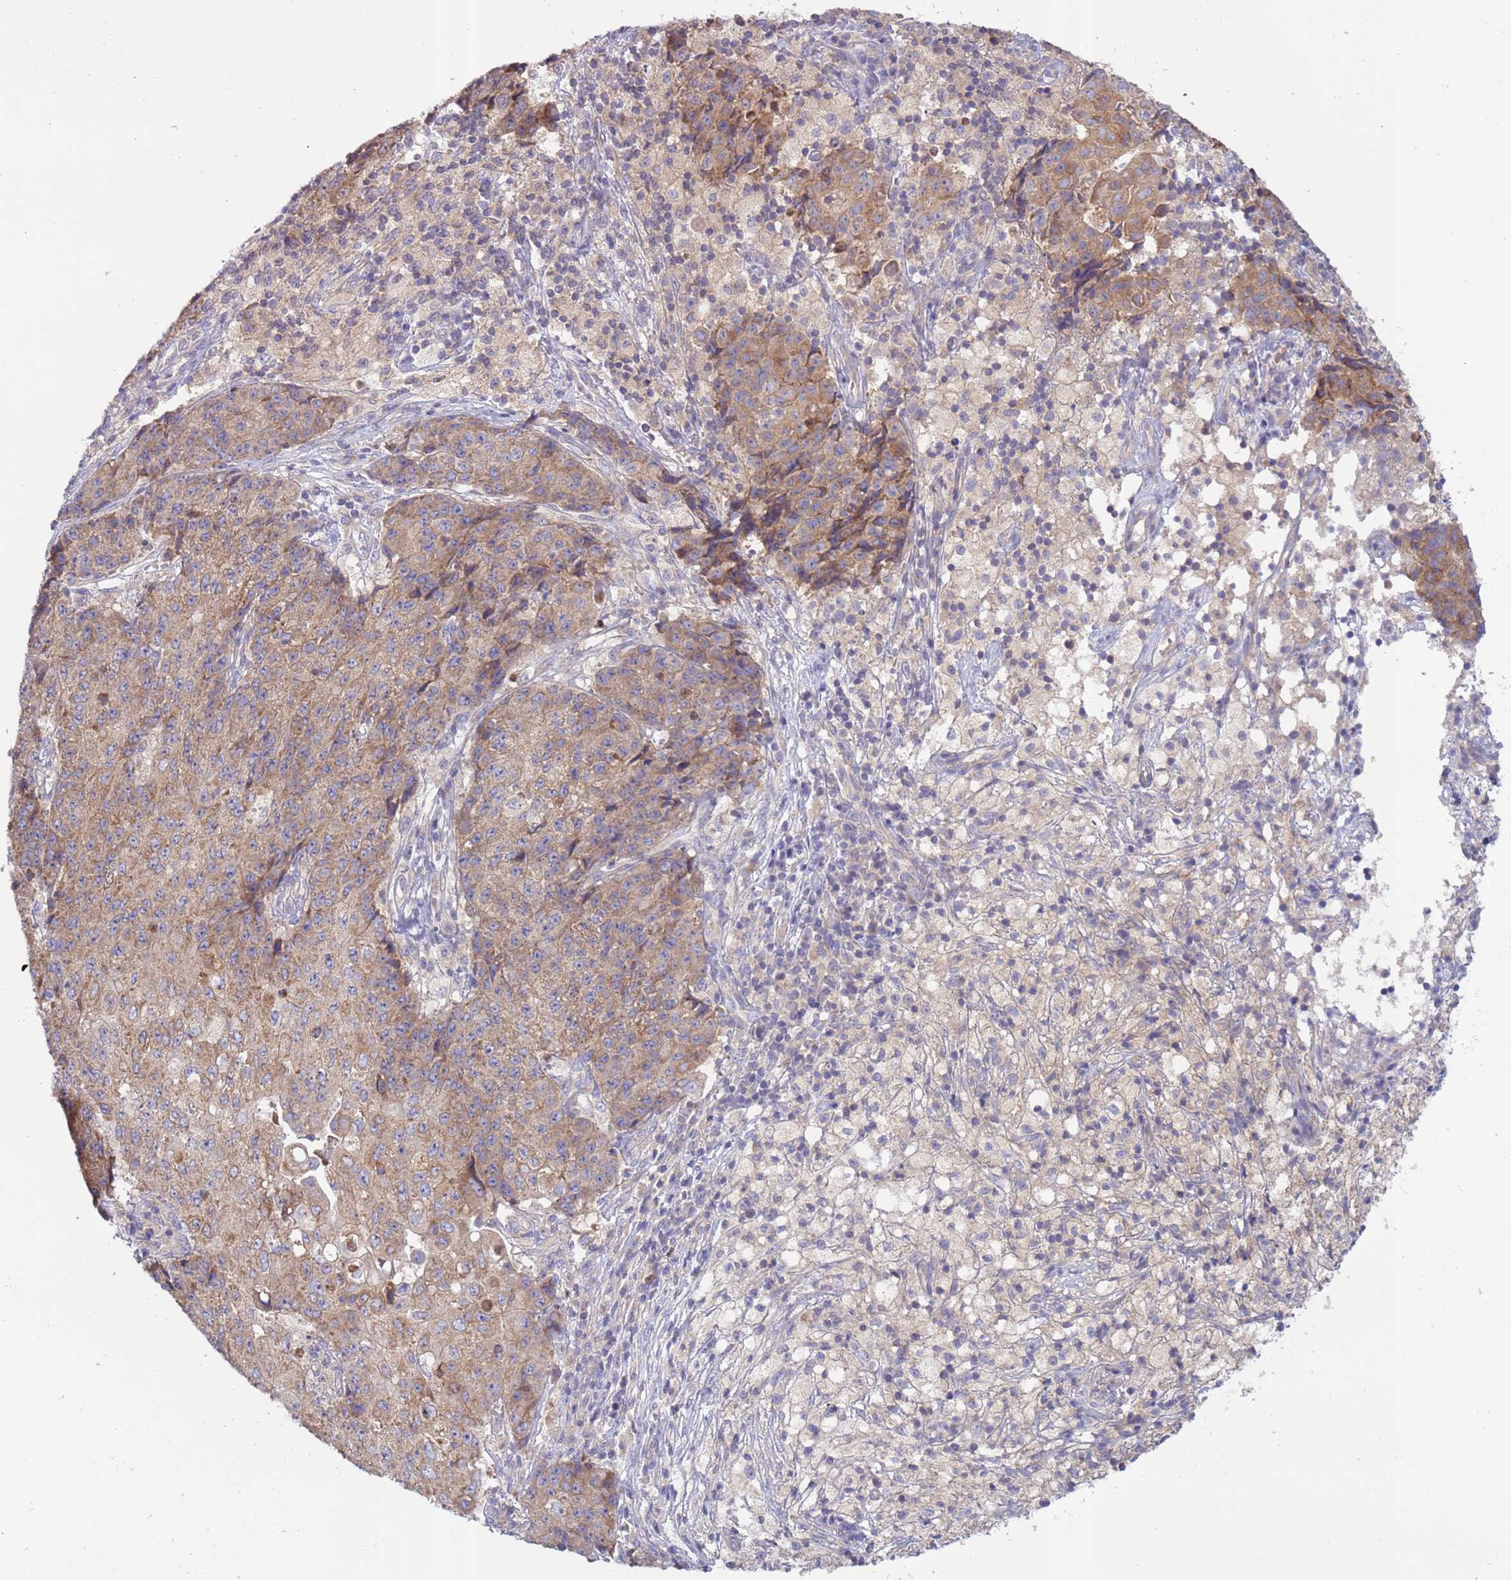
{"staining": {"intensity": "weak", "quantity": ">75%", "location": "cytoplasmic/membranous"}, "tissue": "ovarian cancer", "cell_type": "Tumor cells", "image_type": "cancer", "snomed": [{"axis": "morphology", "description": "Carcinoma, endometroid"}, {"axis": "topography", "description": "Ovary"}], "caption": "This histopathology image shows IHC staining of ovarian endometroid carcinoma, with low weak cytoplasmic/membranous staining in approximately >75% of tumor cells.", "gene": "UQCRQ", "patient": {"sex": "female", "age": 42}}